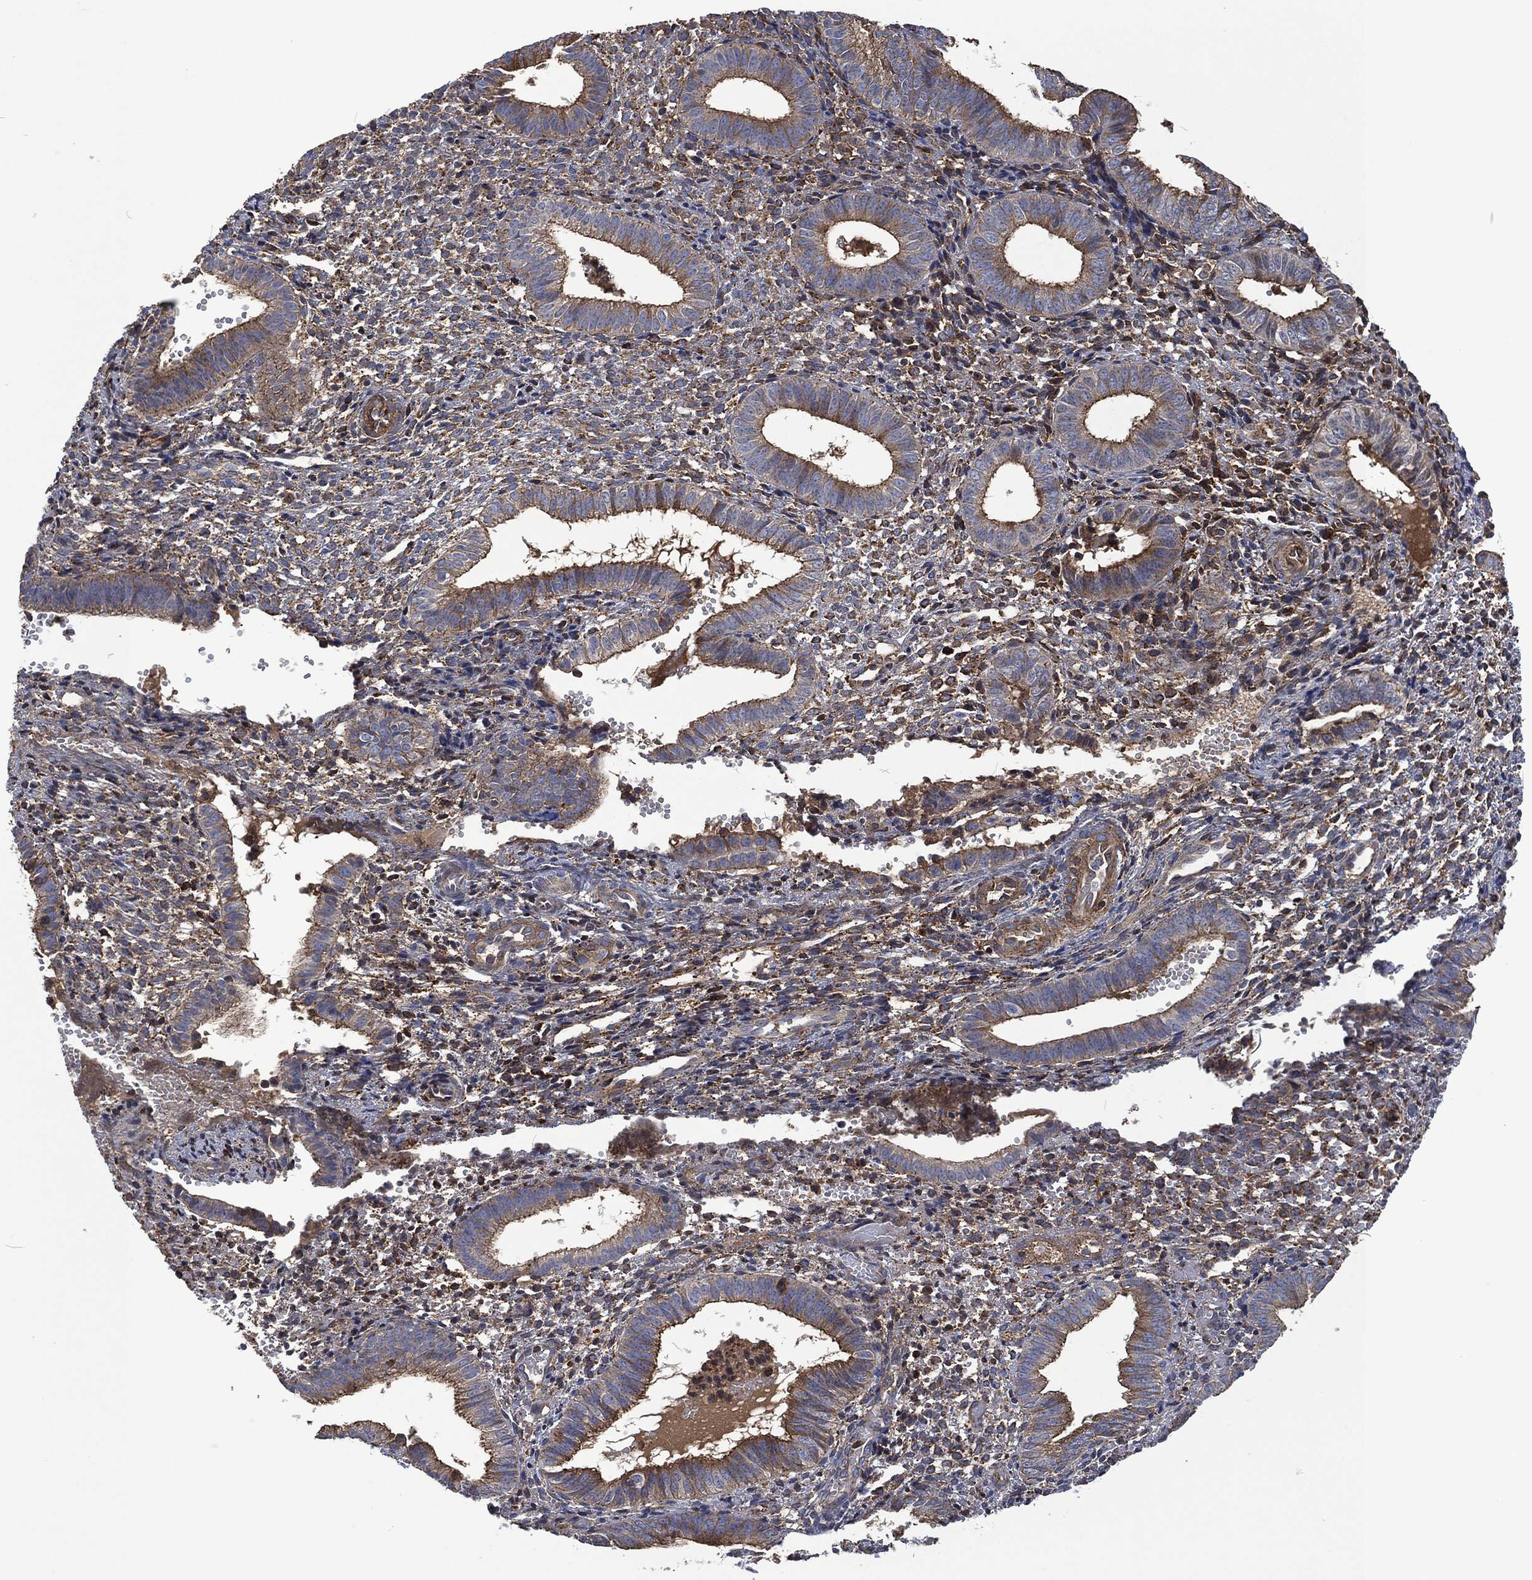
{"staining": {"intensity": "negative", "quantity": "none", "location": "none"}, "tissue": "endometrium", "cell_type": "Cells in endometrial stroma", "image_type": "normal", "snomed": [{"axis": "morphology", "description": "Normal tissue, NOS"}, {"axis": "topography", "description": "Endometrium"}], "caption": "Histopathology image shows no protein expression in cells in endometrial stroma of normal endometrium.", "gene": "LGALS9", "patient": {"sex": "female", "age": 42}}